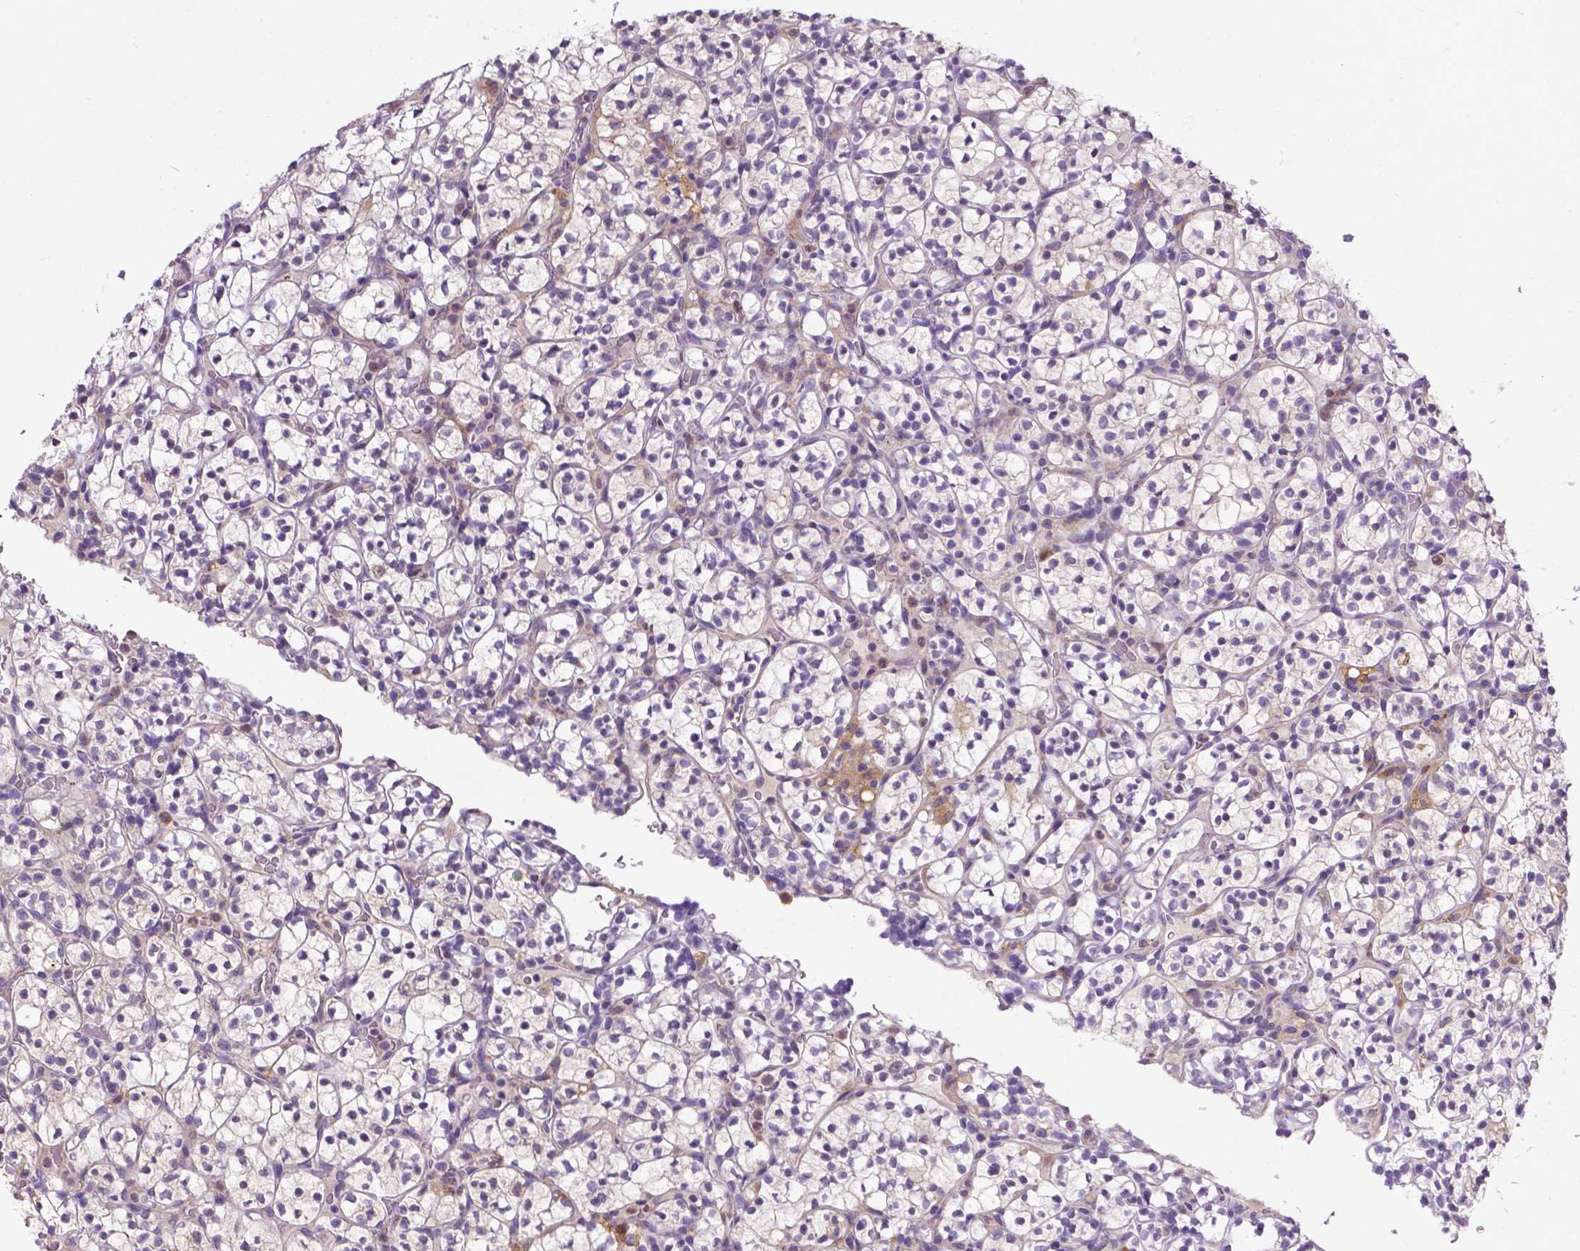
{"staining": {"intensity": "negative", "quantity": "none", "location": "none"}, "tissue": "renal cancer", "cell_type": "Tumor cells", "image_type": "cancer", "snomed": [{"axis": "morphology", "description": "Adenocarcinoma, NOS"}, {"axis": "topography", "description": "Kidney"}], "caption": "The IHC histopathology image has no significant expression in tumor cells of renal cancer (adenocarcinoma) tissue.", "gene": "TM4SF18", "patient": {"sex": "female", "age": 89}}